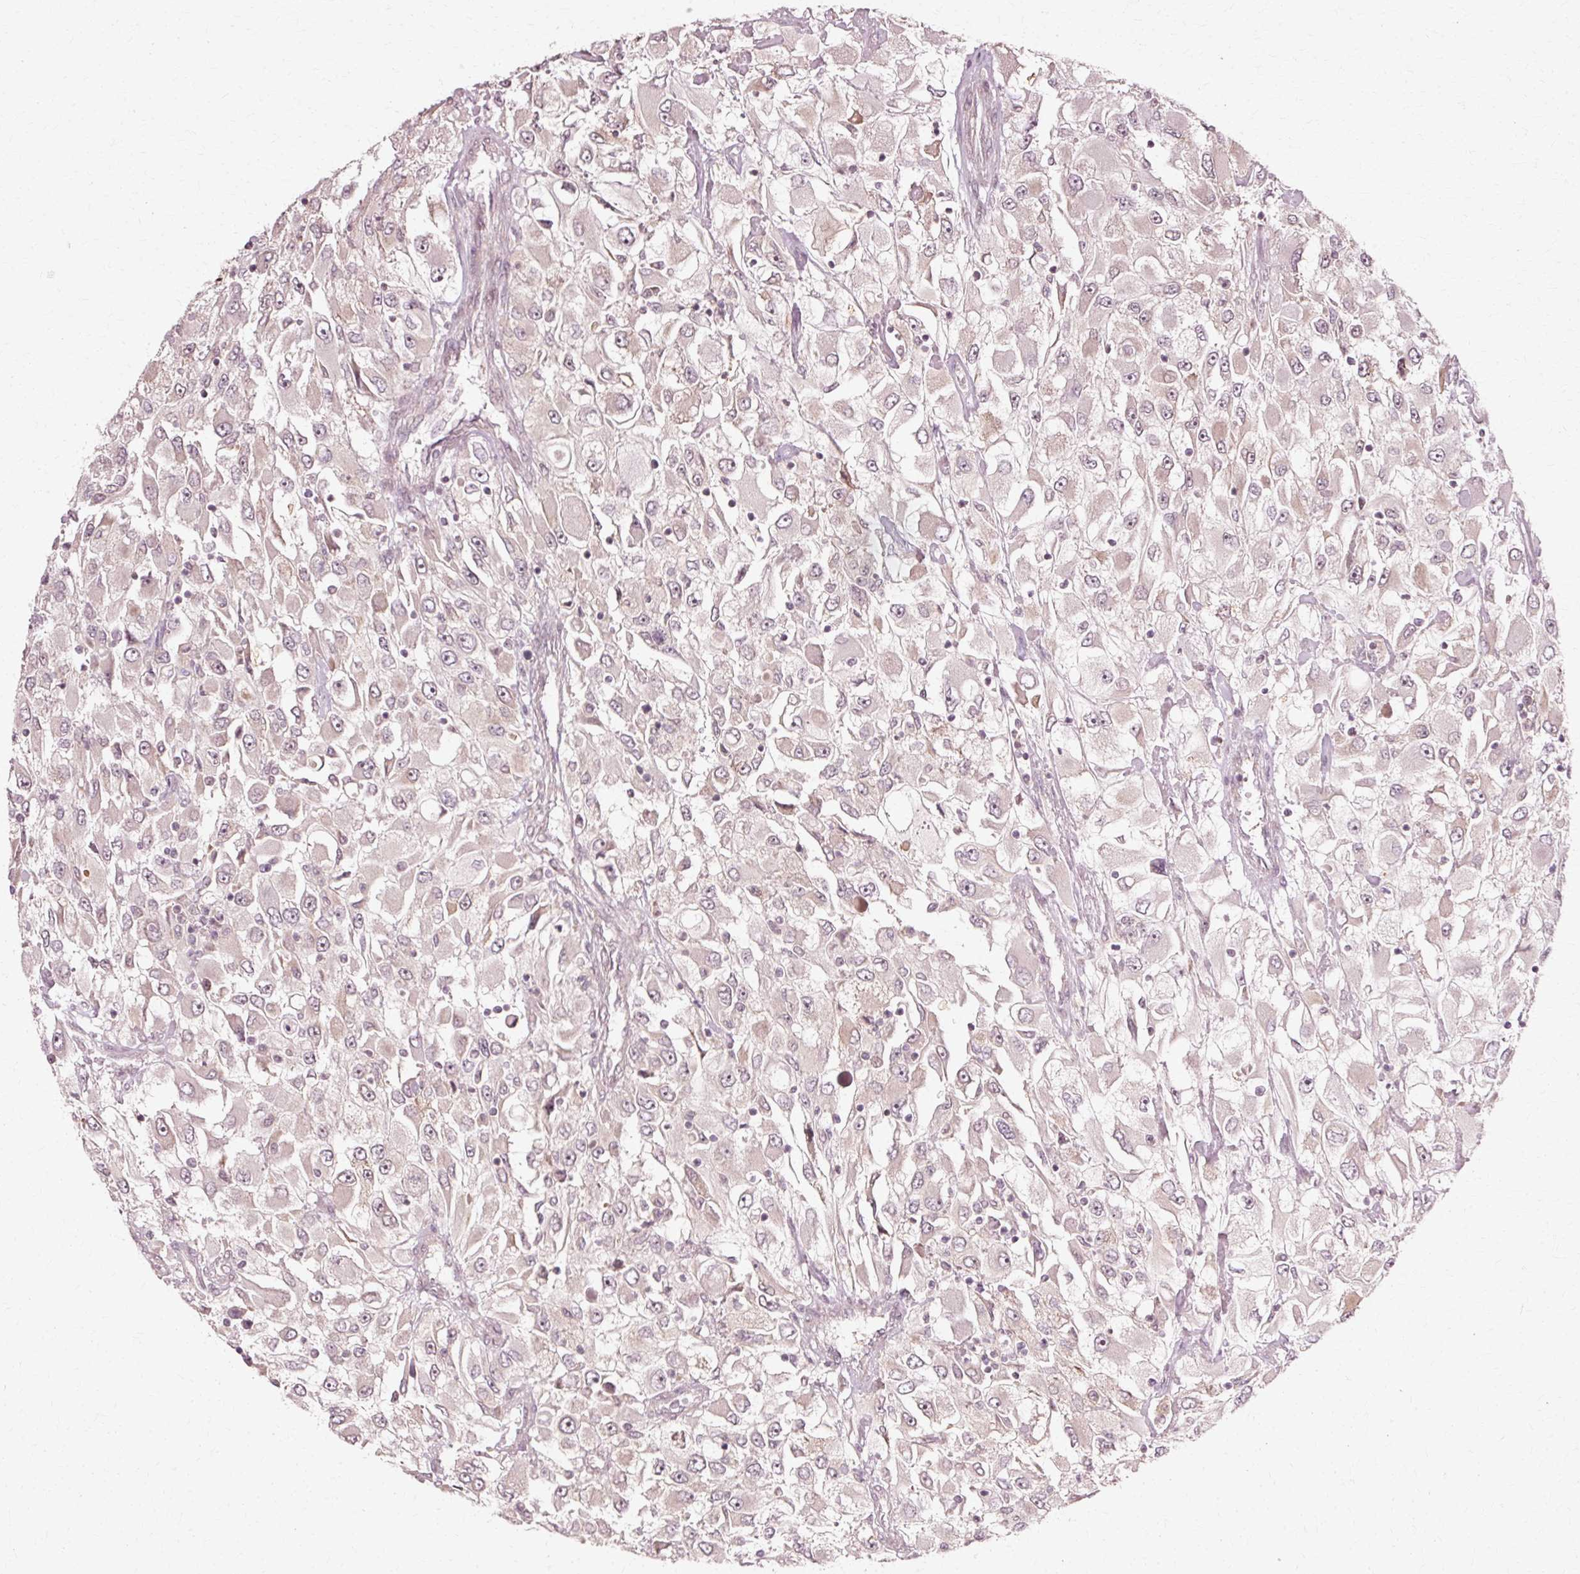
{"staining": {"intensity": "negative", "quantity": "none", "location": "none"}, "tissue": "renal cancer", "cell_type": "Tumor cells", "image_type": "cancer", "snomed": [{"axis": "morphology", "description": "Adenocarcinoma, NOS"}, {"axis": "topography", "description": "Kidney"}], "caption": "Histopathology image shows no significant protein positivity in tumor cells of renal cancer (adenocarcinoma).", "gene": "RGPD5", "patient": {"sex": "female", "age": 52}}